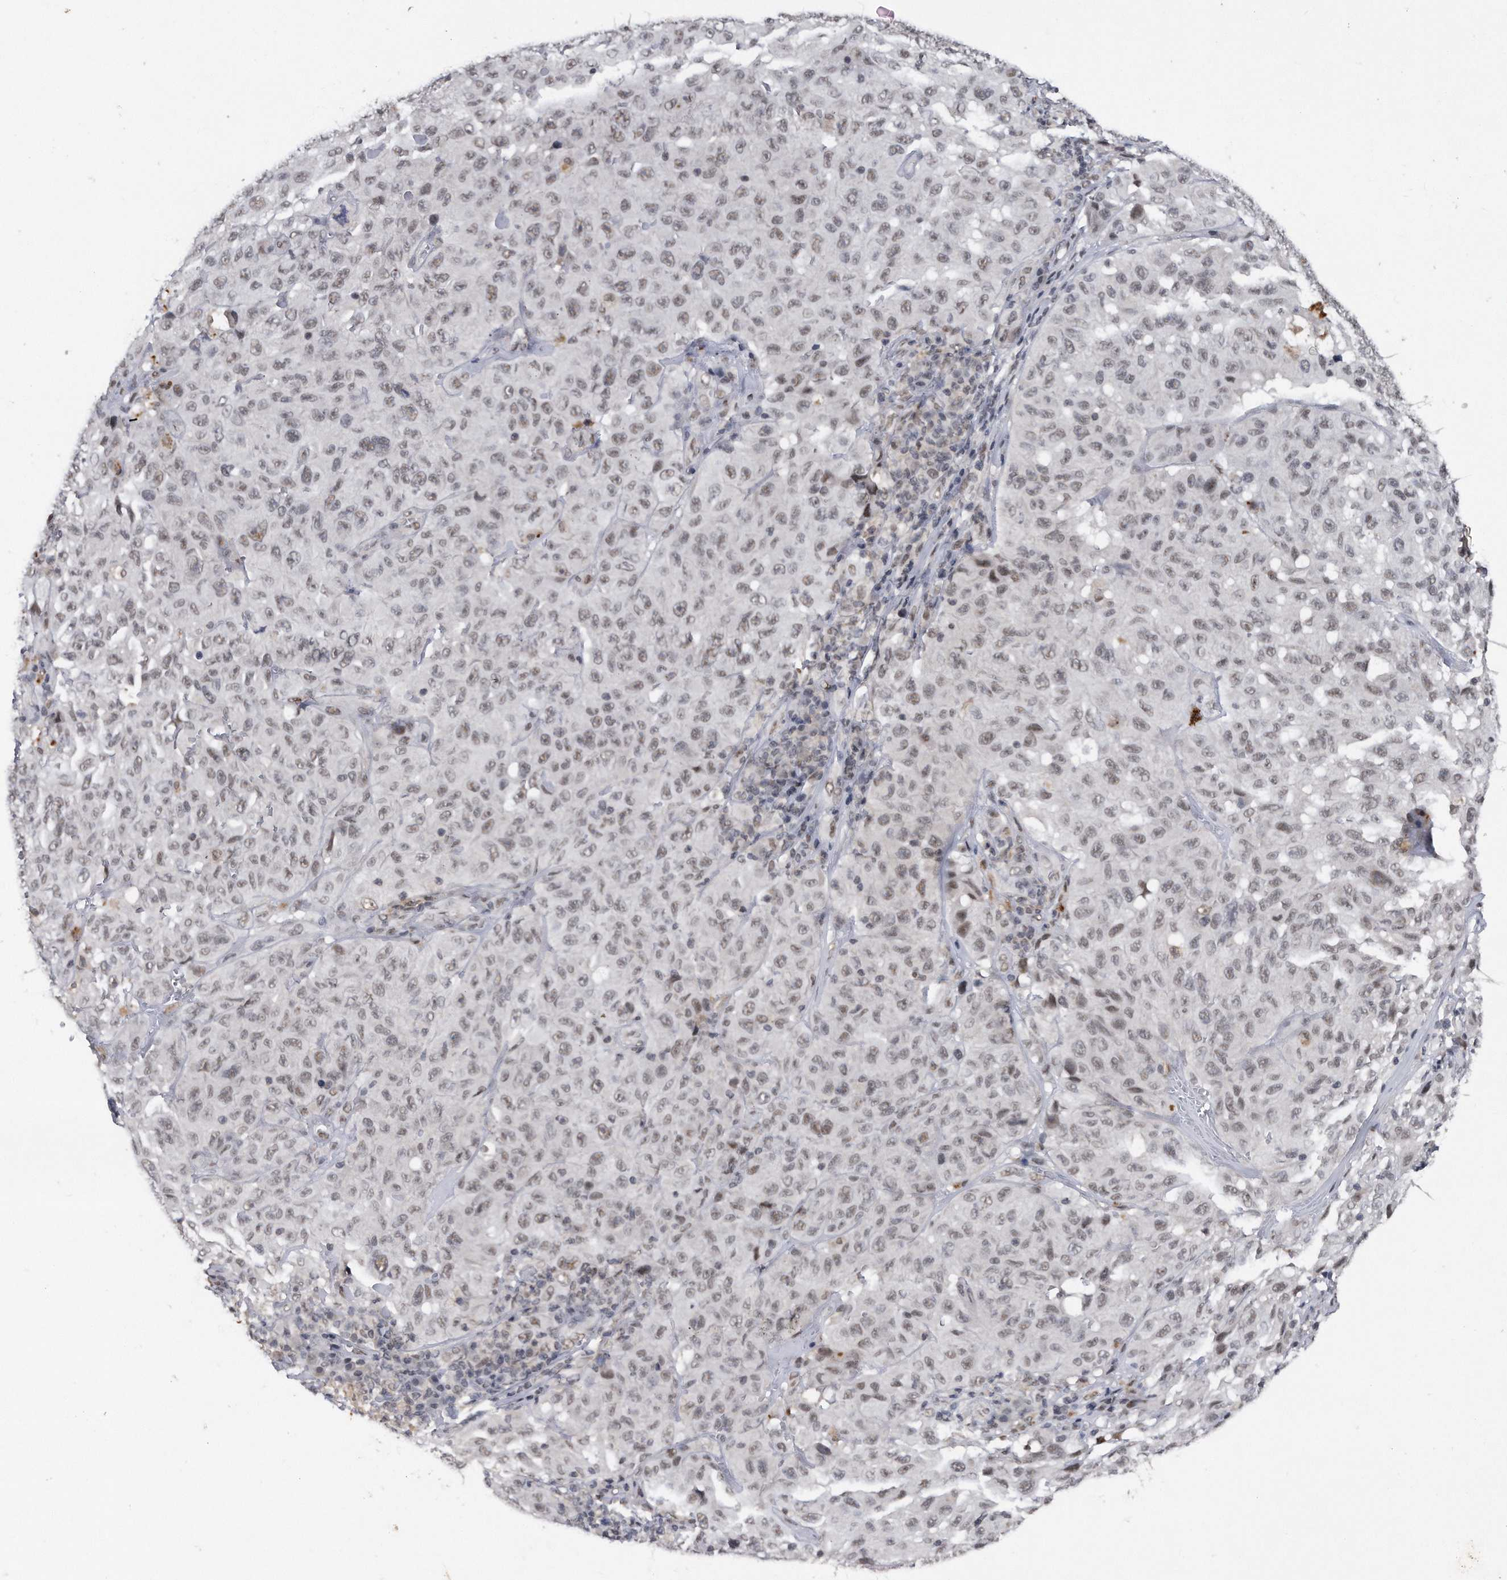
{"staining": {"intensity": "moderate", "quantity": "25%-75%", "location": "nuclear"}, "tissue": "melanoma", "cell_type": "Tumor cells", "image_type": "cancer", "snomed": [{"axis": "morphology", "description": "Malignant melanoma, NOS"}, {"axis": "topography", "description": "Skin"}], "caption": "Tumor cells show medium levels of moderate nuclear expression in about 25%-75% of cells in malignant melanoma.", "gene": "VIRMA", "patient": {"sex": "male", "age": 66}}